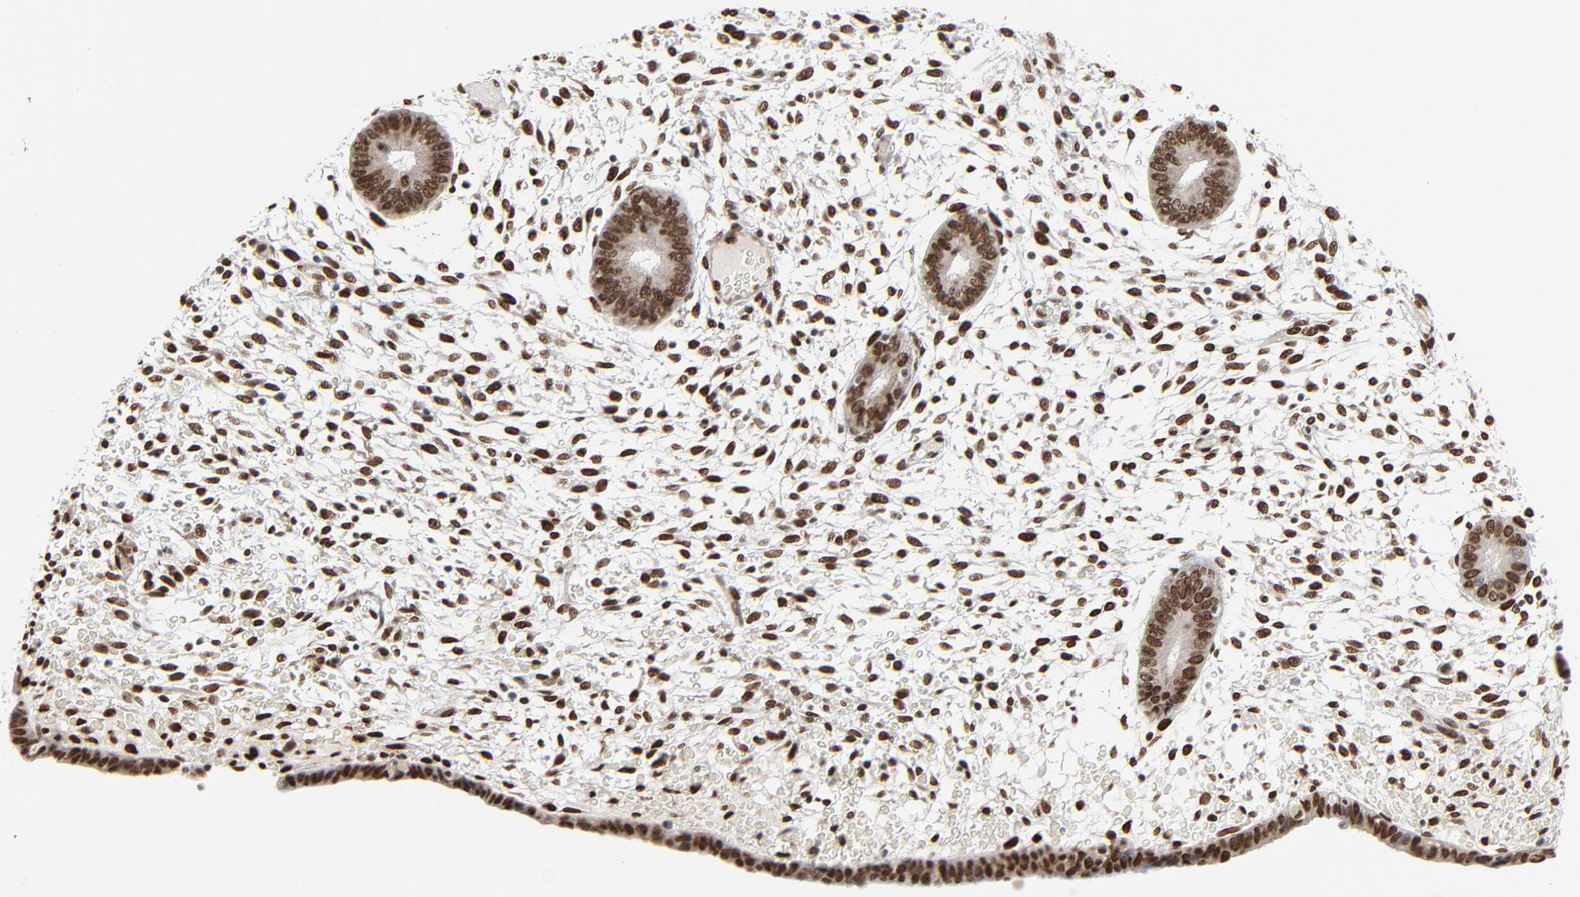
{"staining": {"intensity": "strong", "quantity": ">75%", "location": "nuclear"}, "tissue": "endometrium", "cell_type": "Cells in endometrial stroma", "image_type": "normal", "snomed": [{"axis": "morphology", "description": "Normal tissue, NOS"}, {"axis": "topography", "description": "Endometrium"}], "caption": "The image exhibits a brown stain indicating the presence of a protein in the nuclear of cells in endometrial stroma in endometrium.", "gene": "CUX1", "patient": {"sex": "female", "age": 42}}